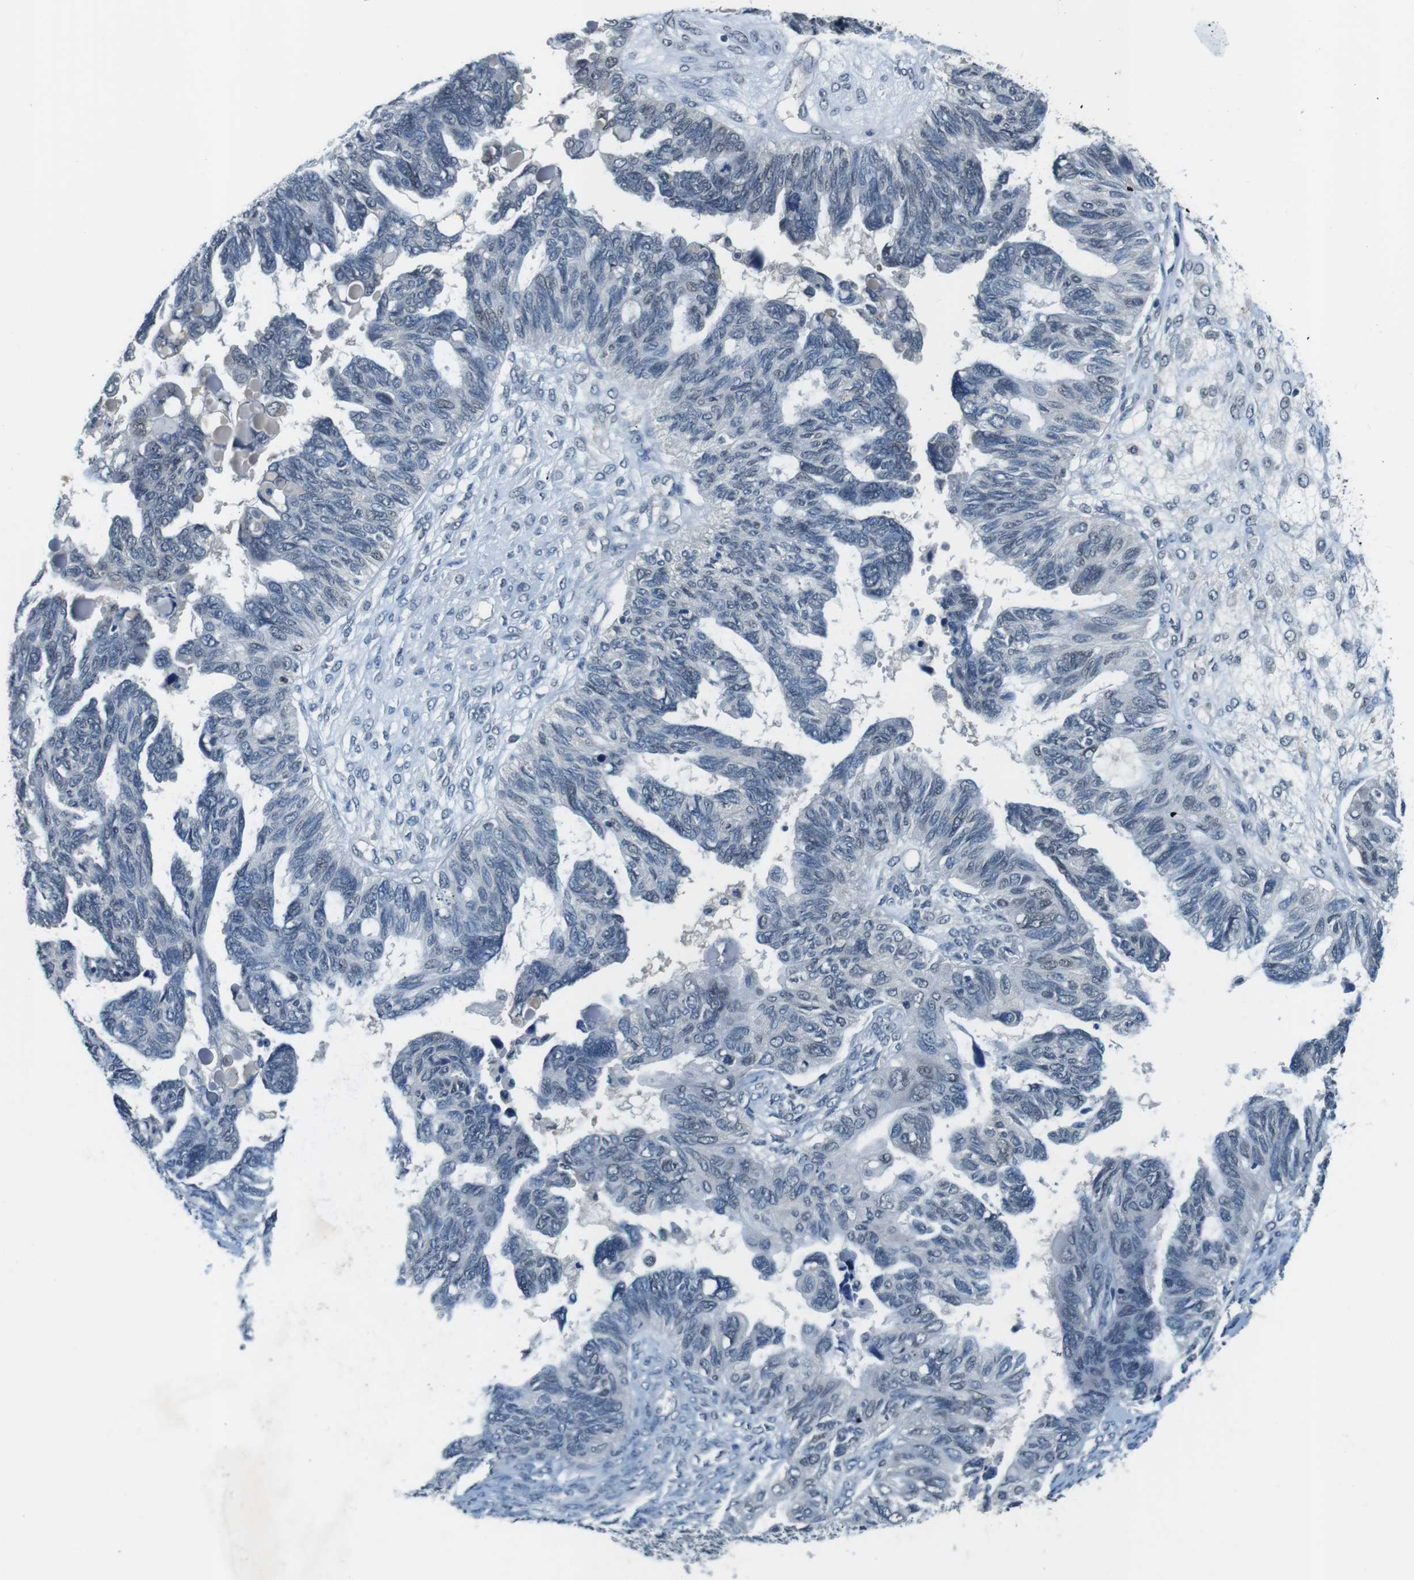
{"staining": {"intensity": "negative", "quantity": "none", "location": "none"}, "tissue": "ovarian cancer", "cell_type": "Tumor cells", "image_type": "cancer", "snomed": [{"axis": "morphology", "description": "Cystadenocarcinoma, serous, NOS"}, {"axis": "topography", "description": "Ovary"}], "caption": "A micrograph of serous cystadenocarcinoma (ovarian) stained for a protein reveals no brown staining in tumor cells. (IHC, brightfield microscopy, high magnification).", "gene": "CD163L1", "patient": {"sex": "female", "age": 79}}